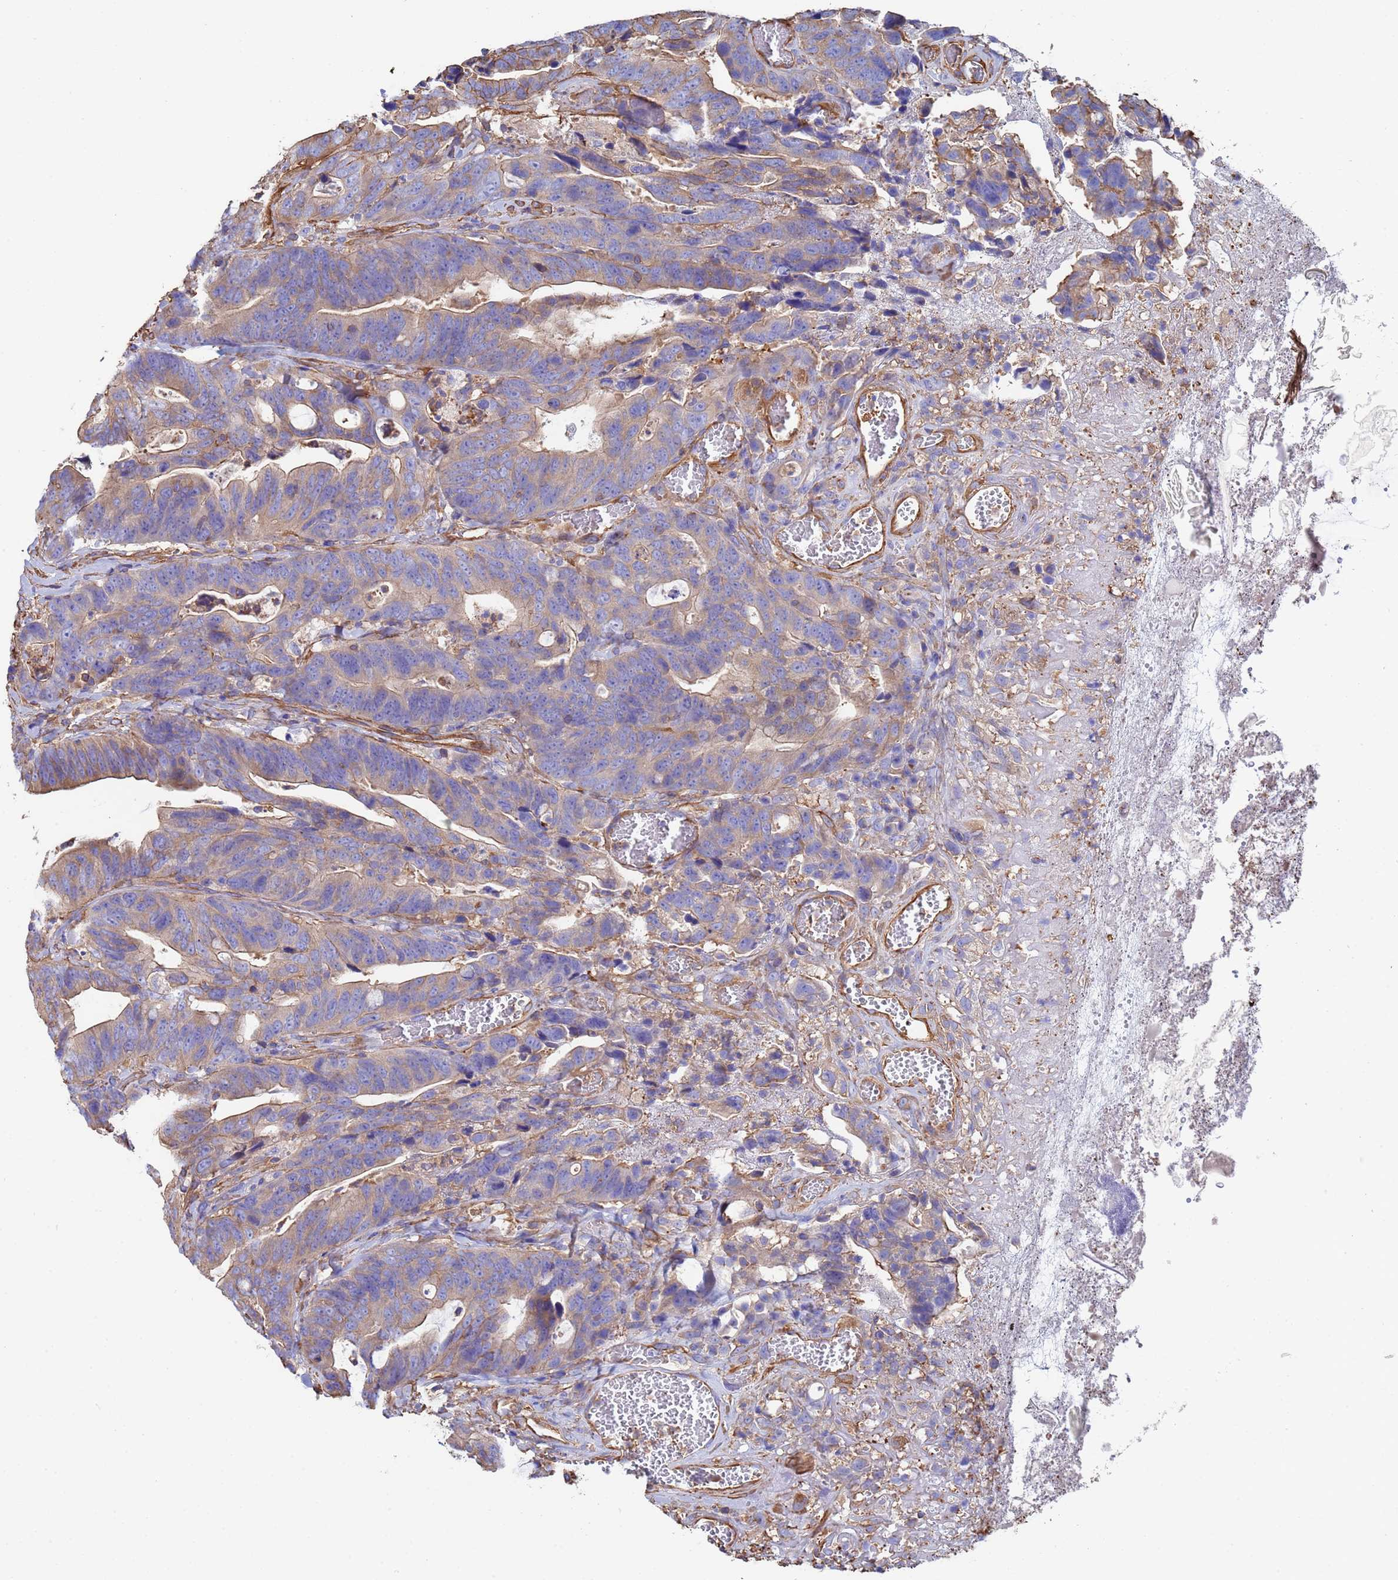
{"staining": {"intensity": "weak", "quantity": ">75%", "location": "cytoplasmic/membranous"}, "tissue": "colorectal cancer", "cell_type": "Tumor cells", "image_type": "cancer", "snomed": [{"axis": "morphology", "description": "Adenocarcinoma, NOS"}, {"axis": "topography", "description": "Colon"}], "caption": "This histopathology image reveals immunohistochemistry staining of human colorectal adenocarcinoma, with low weak cytoplasmic/membranous positivity in approximately >75% of tumor cells.", "gene": "MYL12A", "patient": {"sex": "female", "age": 82}}